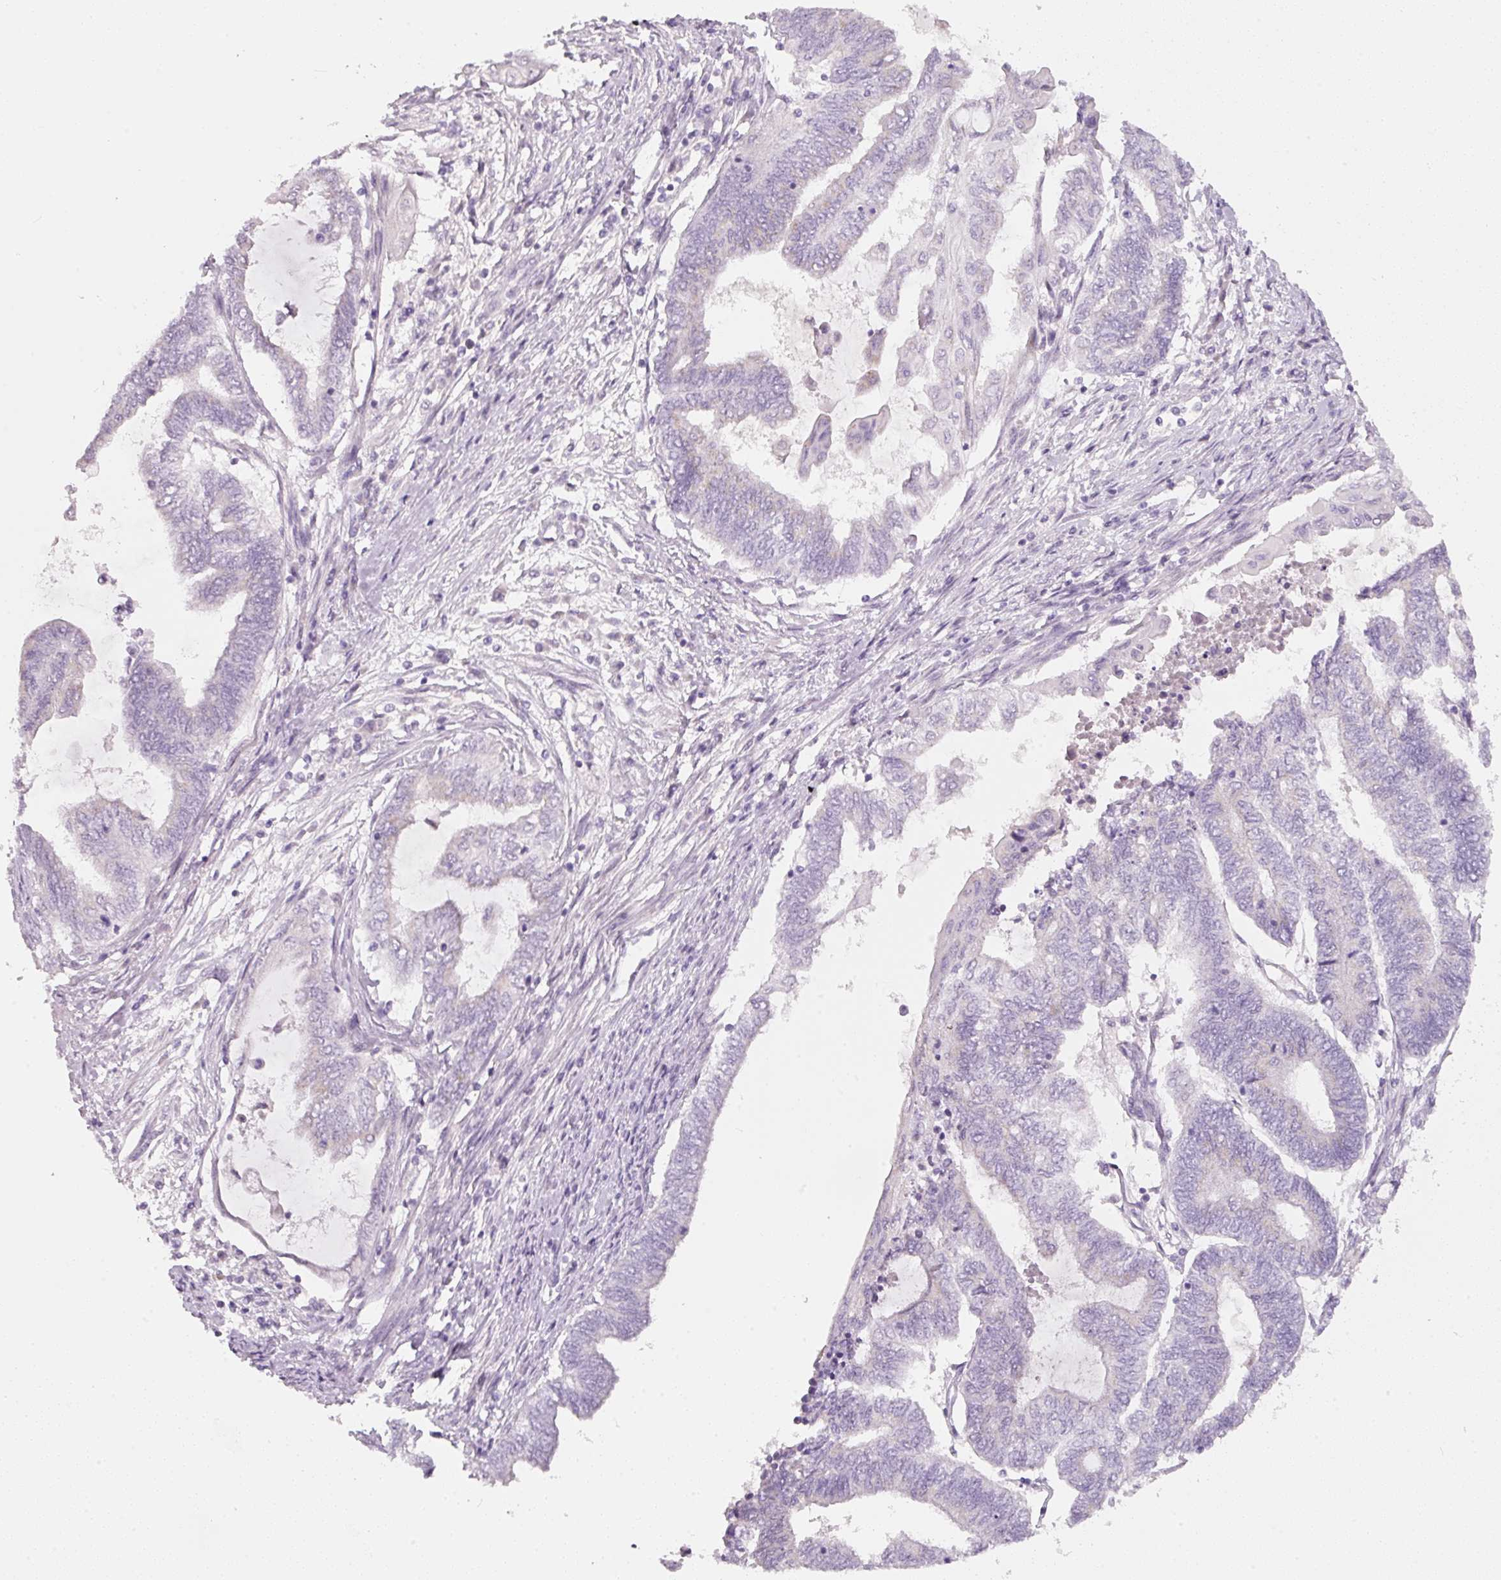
{"staining": {"intensity": "negative", "quantity": "none", "location": "none"}, "tissue": "endometrial cancer", "cell_type": "Tumor cells", "image_type": "cancer", "snomed": [{"axis": "morphology", "description": "Adenocarcinoma, NOS"}, {"axis": "topography", "description": "Uterus"}, {"axis": "topography", "description": "Endometrium"}], "caption": "Endometrial cancer stained for a protein using immunohistochemistry (IHC) displays no expression tumor cells.", "gene": "ENSG00000206549", "patient": {"sex": "female", "age": 70}}